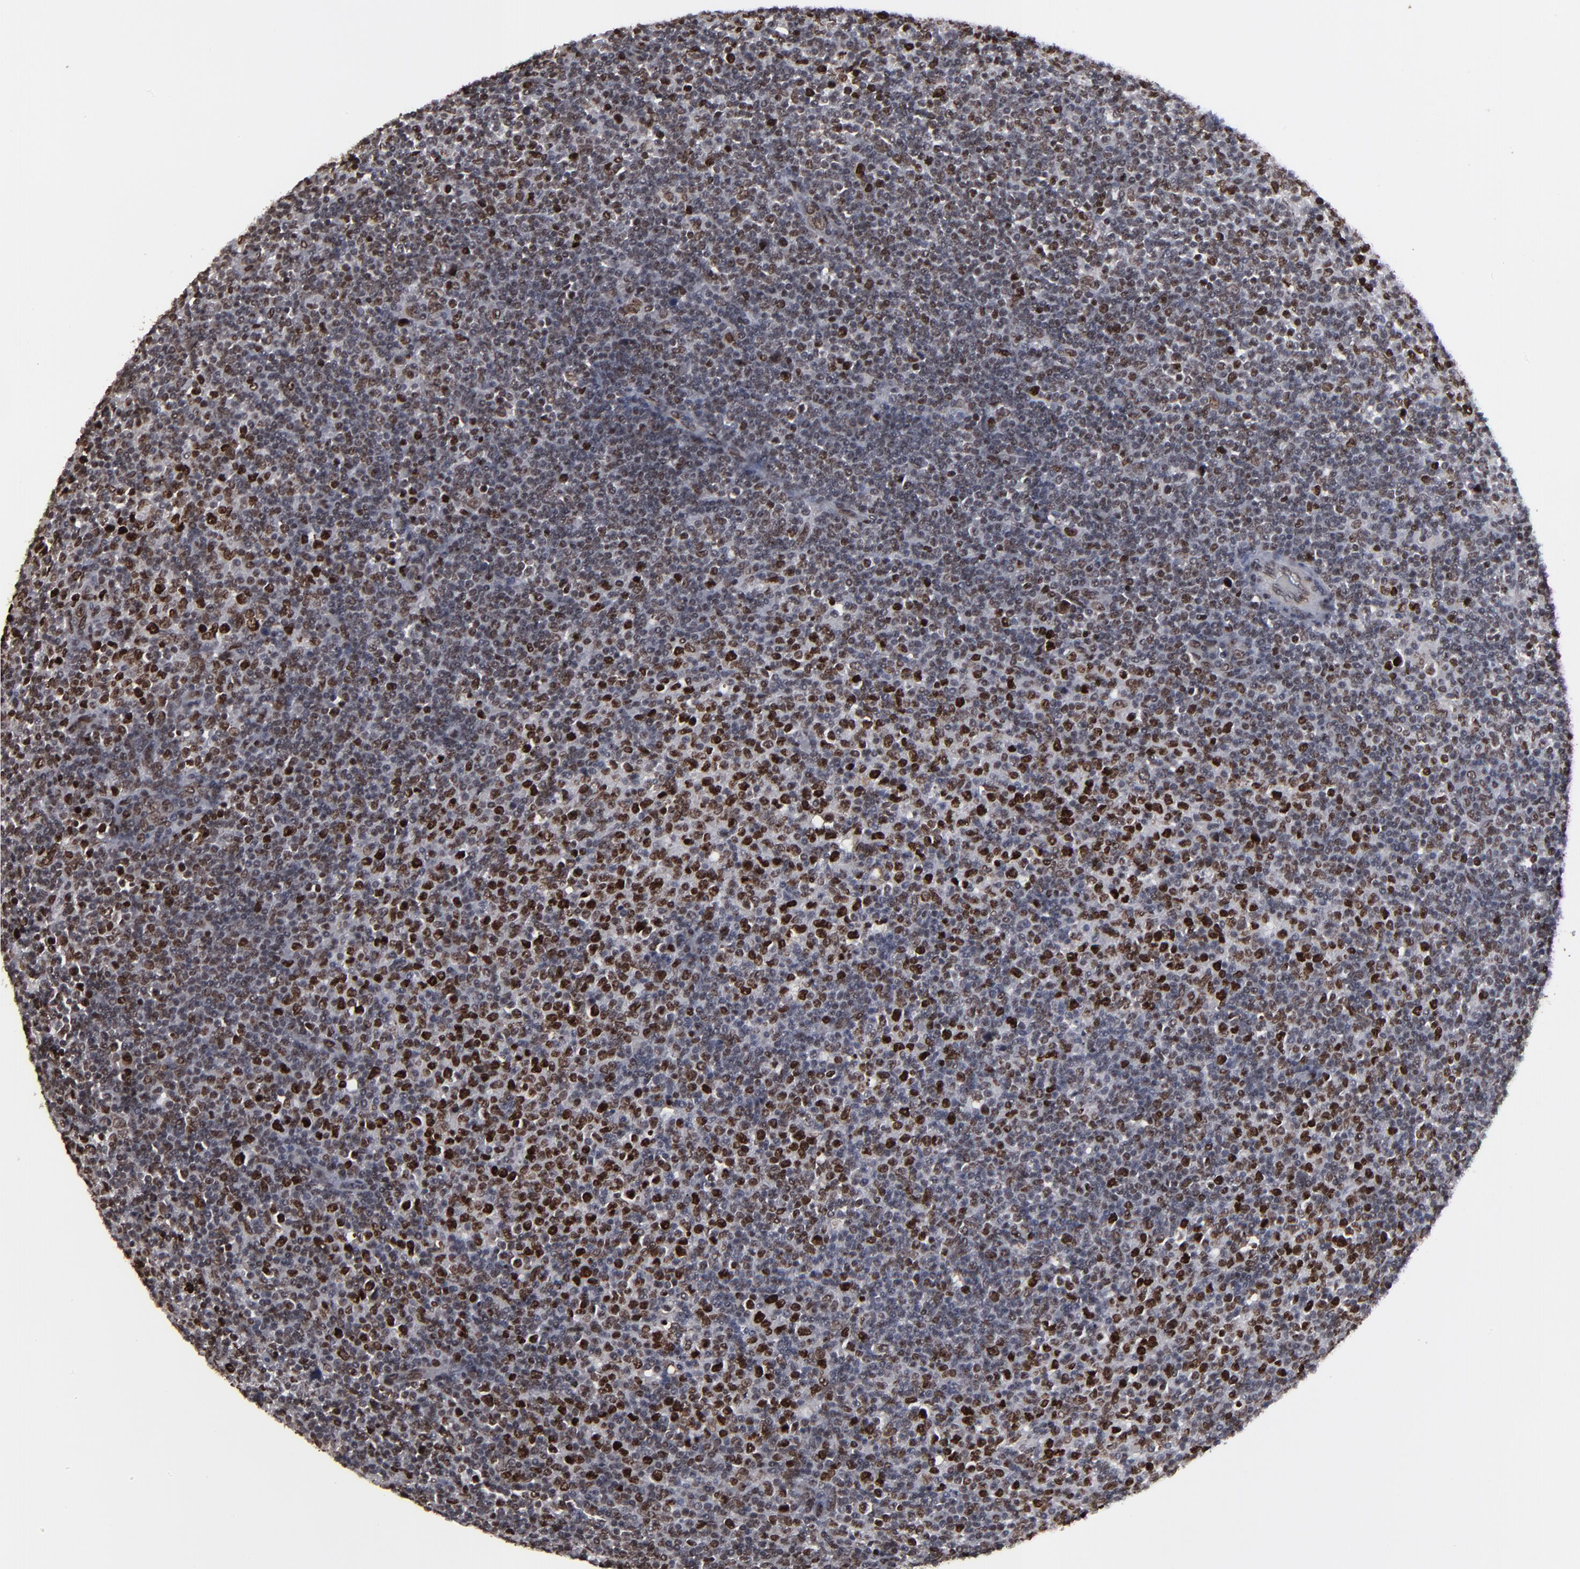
{"staining": {"intensity": "moderate", "quantity": "25%-75%", "location": "nuclear"}, "tissue": "lymphoma", "cell_type": "Tumor cells", "image_type": "cancer", "snomed": [{"axis": "morphology", "description": "Malignant lymphoma, non-Hodgkin's type, Low grade"}, {"axis": "topography", "description": "Lymph node"}], "caption": "Lymphoma stained with a brown dye displays moderate nuclear positive expression in about 25%-75% of tumor cells.", "gene": "BAZ1A", "patient": {"sex": "male", "age": 70}}